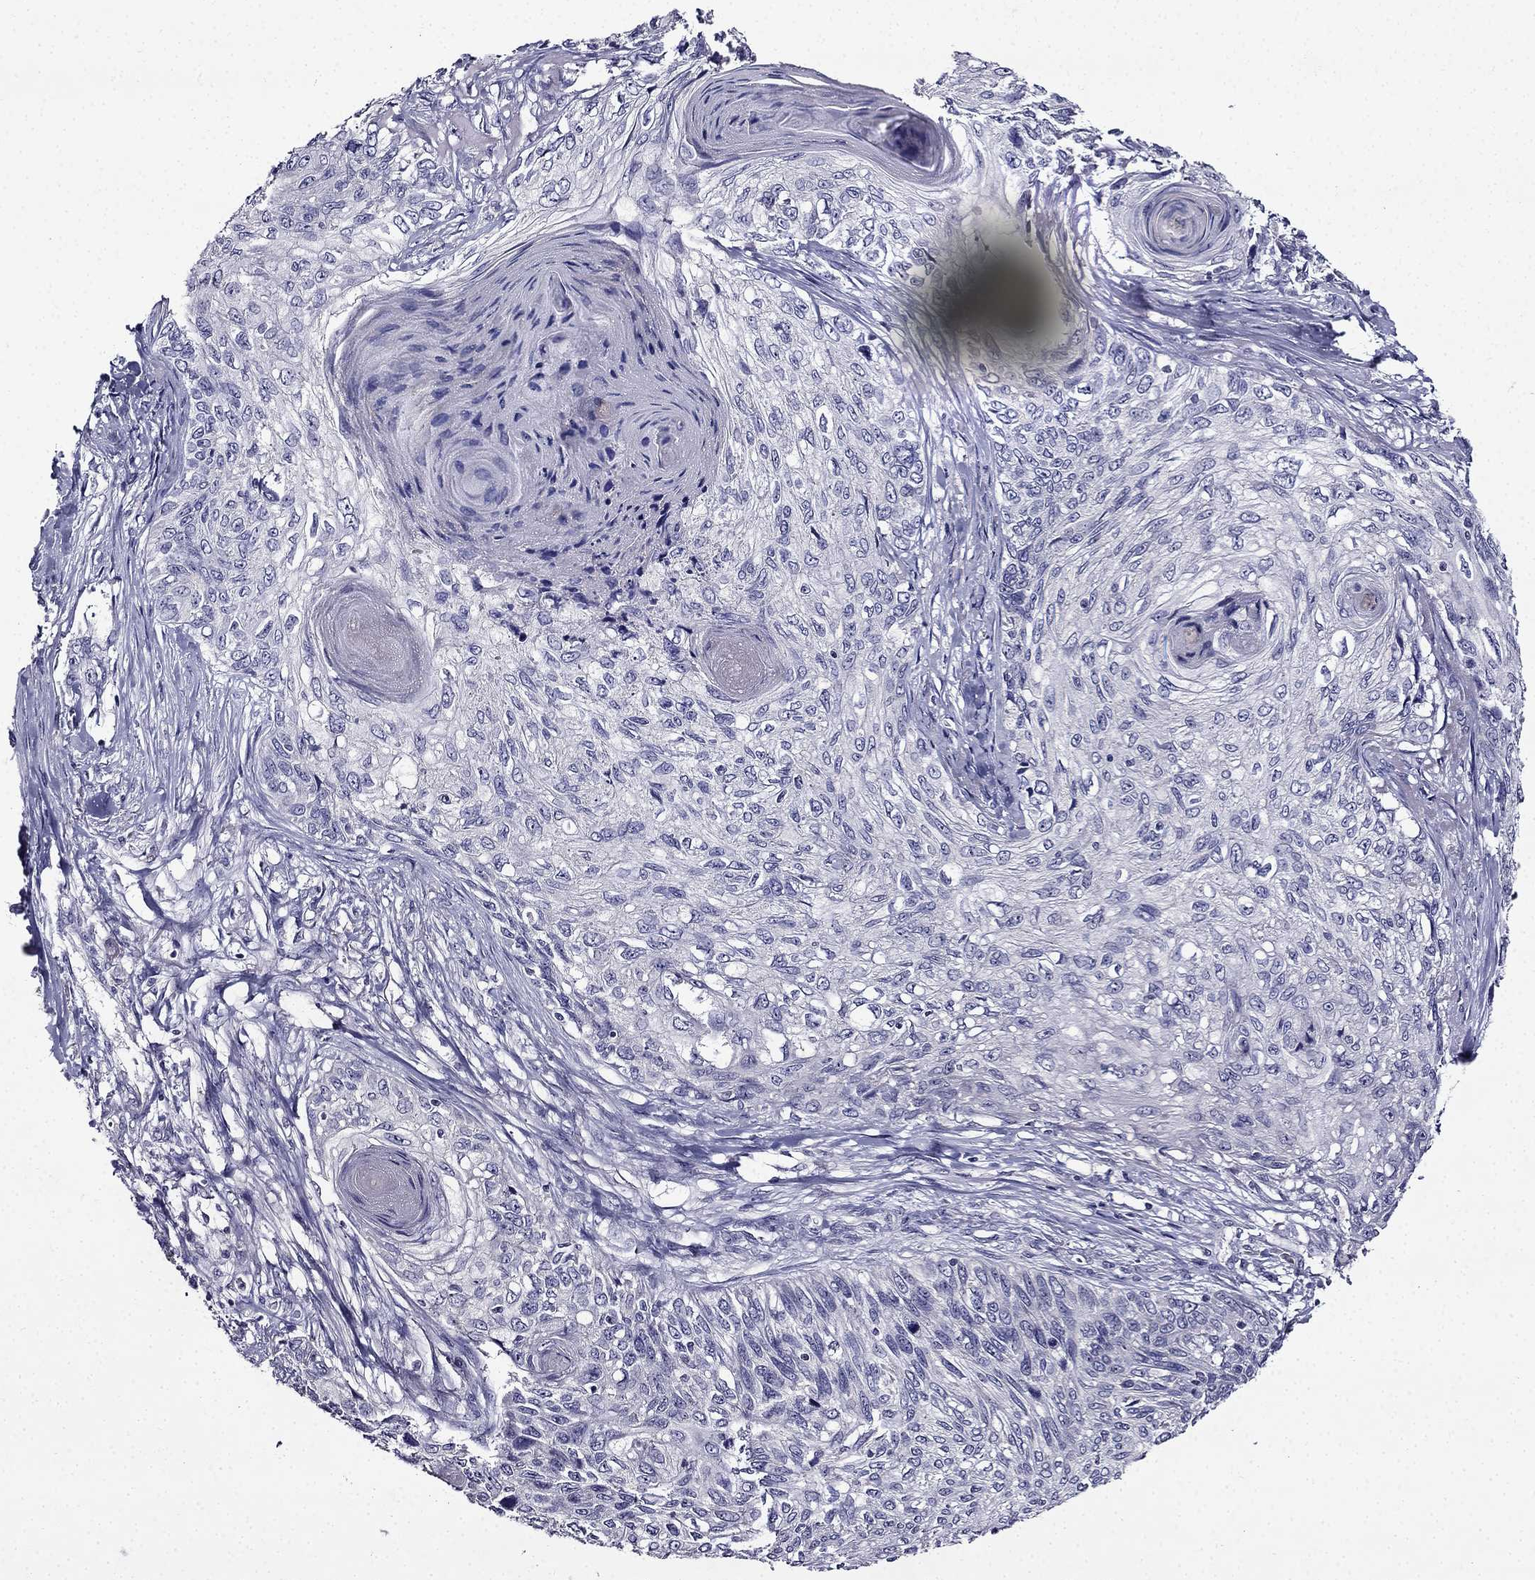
{"staining": {"intensity": "negative", "quantity": "none", "location": "none"}, "tissue": "skin cancer", "cell_type": "Tumor cells", "image_type": "cancer", "snomed": [{"axis": "morphology", "description": "Squamous cell carcinoma, NOS"}, {"axis": "topography", "description": "Skin"}], "caption": "A high-resolution micrograph shows immunohistochemistry staining of squamous cell carcinoma (skin), which shows no significant expression in tumor cells. The staining is performed using DAB brown chromogen with nuclei counter-stained in using hematoxylin.", "gene": "TMEM266", "patient": {"sex": "male", "age": 92}}